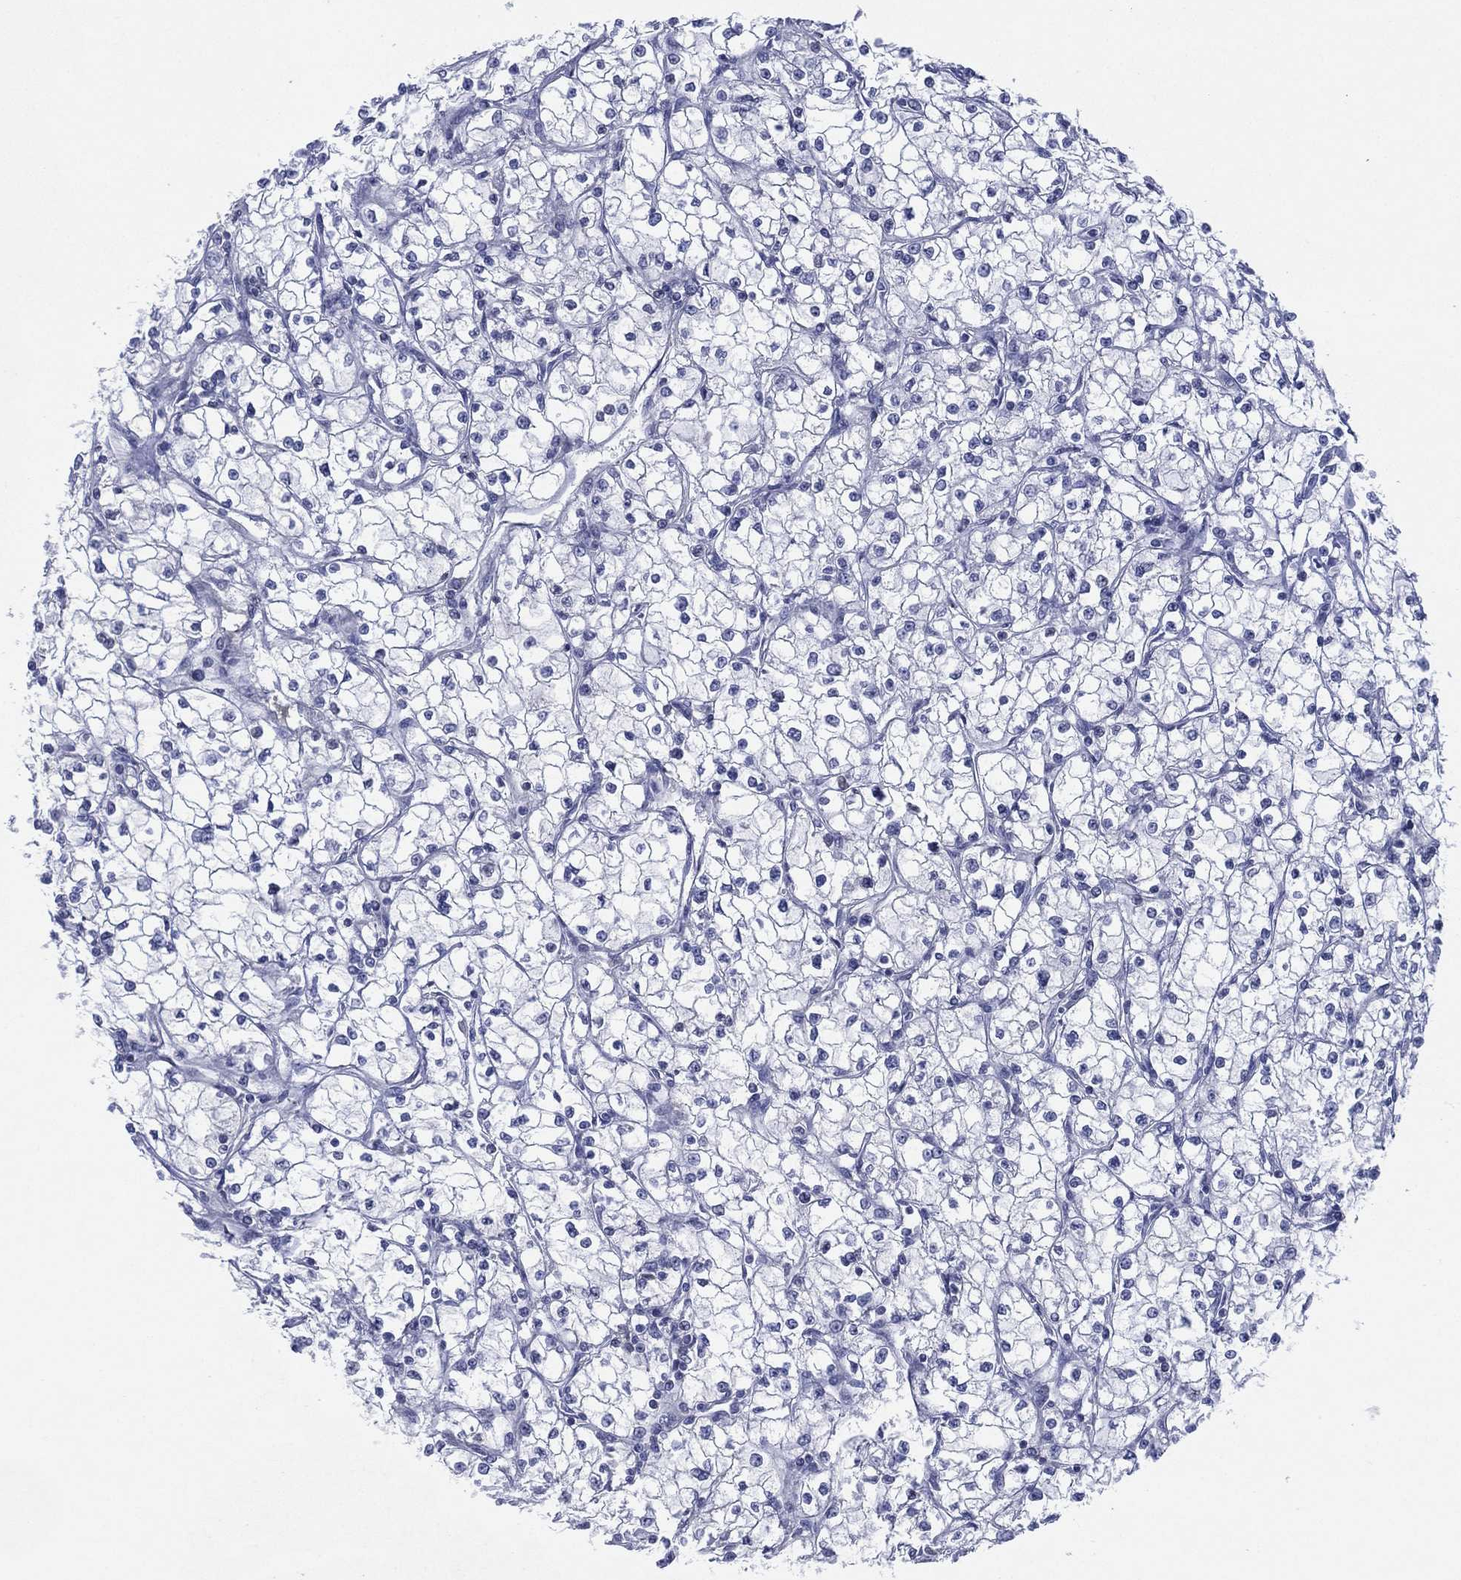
{"staining": {"intensity": "negative", "quantity": "none", "location": "none"}, "tissue": "renal cancer", "cell_type": "Tumor cells", "image_type": "cancer", "snomed": [{"axis": "morphology", "description": "Adenocarcinoma, NOS"}, {"axis": "topography", "description": "Kidney"}], "caption": "The image demonstrates no staining of tumor cells in adenocarcinoma (renal).", "gene": "SEPTIN1", "patient": {"sex": "male", "age": 67}}